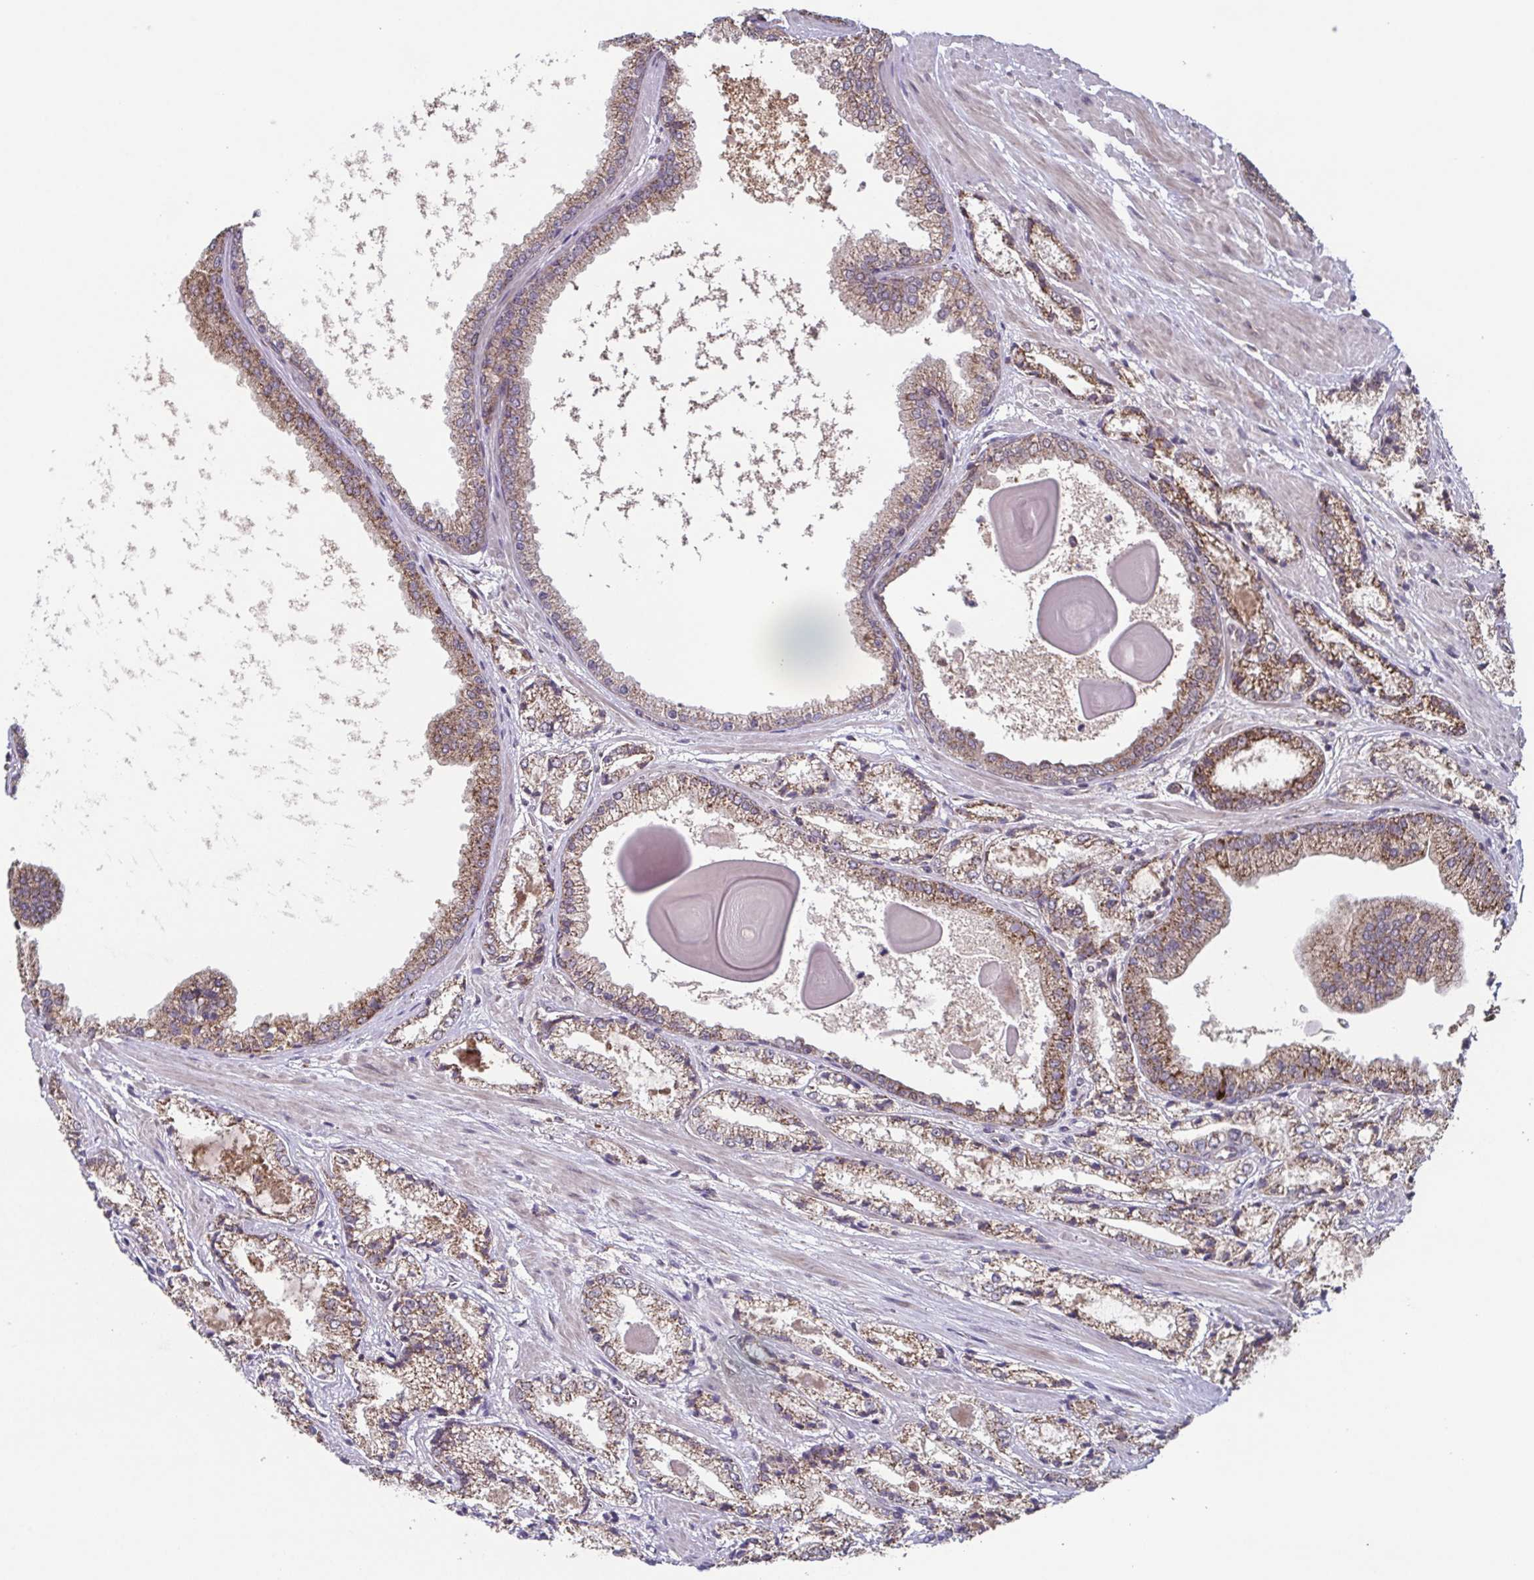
{"staining": {"intensity": "moderate", "quantity": ">75%", "location": "cytoplasmic/membranous"}, "tissue": "prostate cancer", "cell_type": "Tumor cells", "image_type": "cancer", "snomed": [{"axis": "morphology", "description": "Adenocarcinoma, High grade"}, {"axis": "topography", "description": "Prostate"}], "caption": "An immunohistochemistry histopathology image of tumor tissue is shown. Protein staining in brown shows moderate cytoplasmic/membranous positivity in prostate high-grade adenocarcinoma within tumor cells.", "gene": "TTC19", "patient": {"sex": "male", "age": 64}}